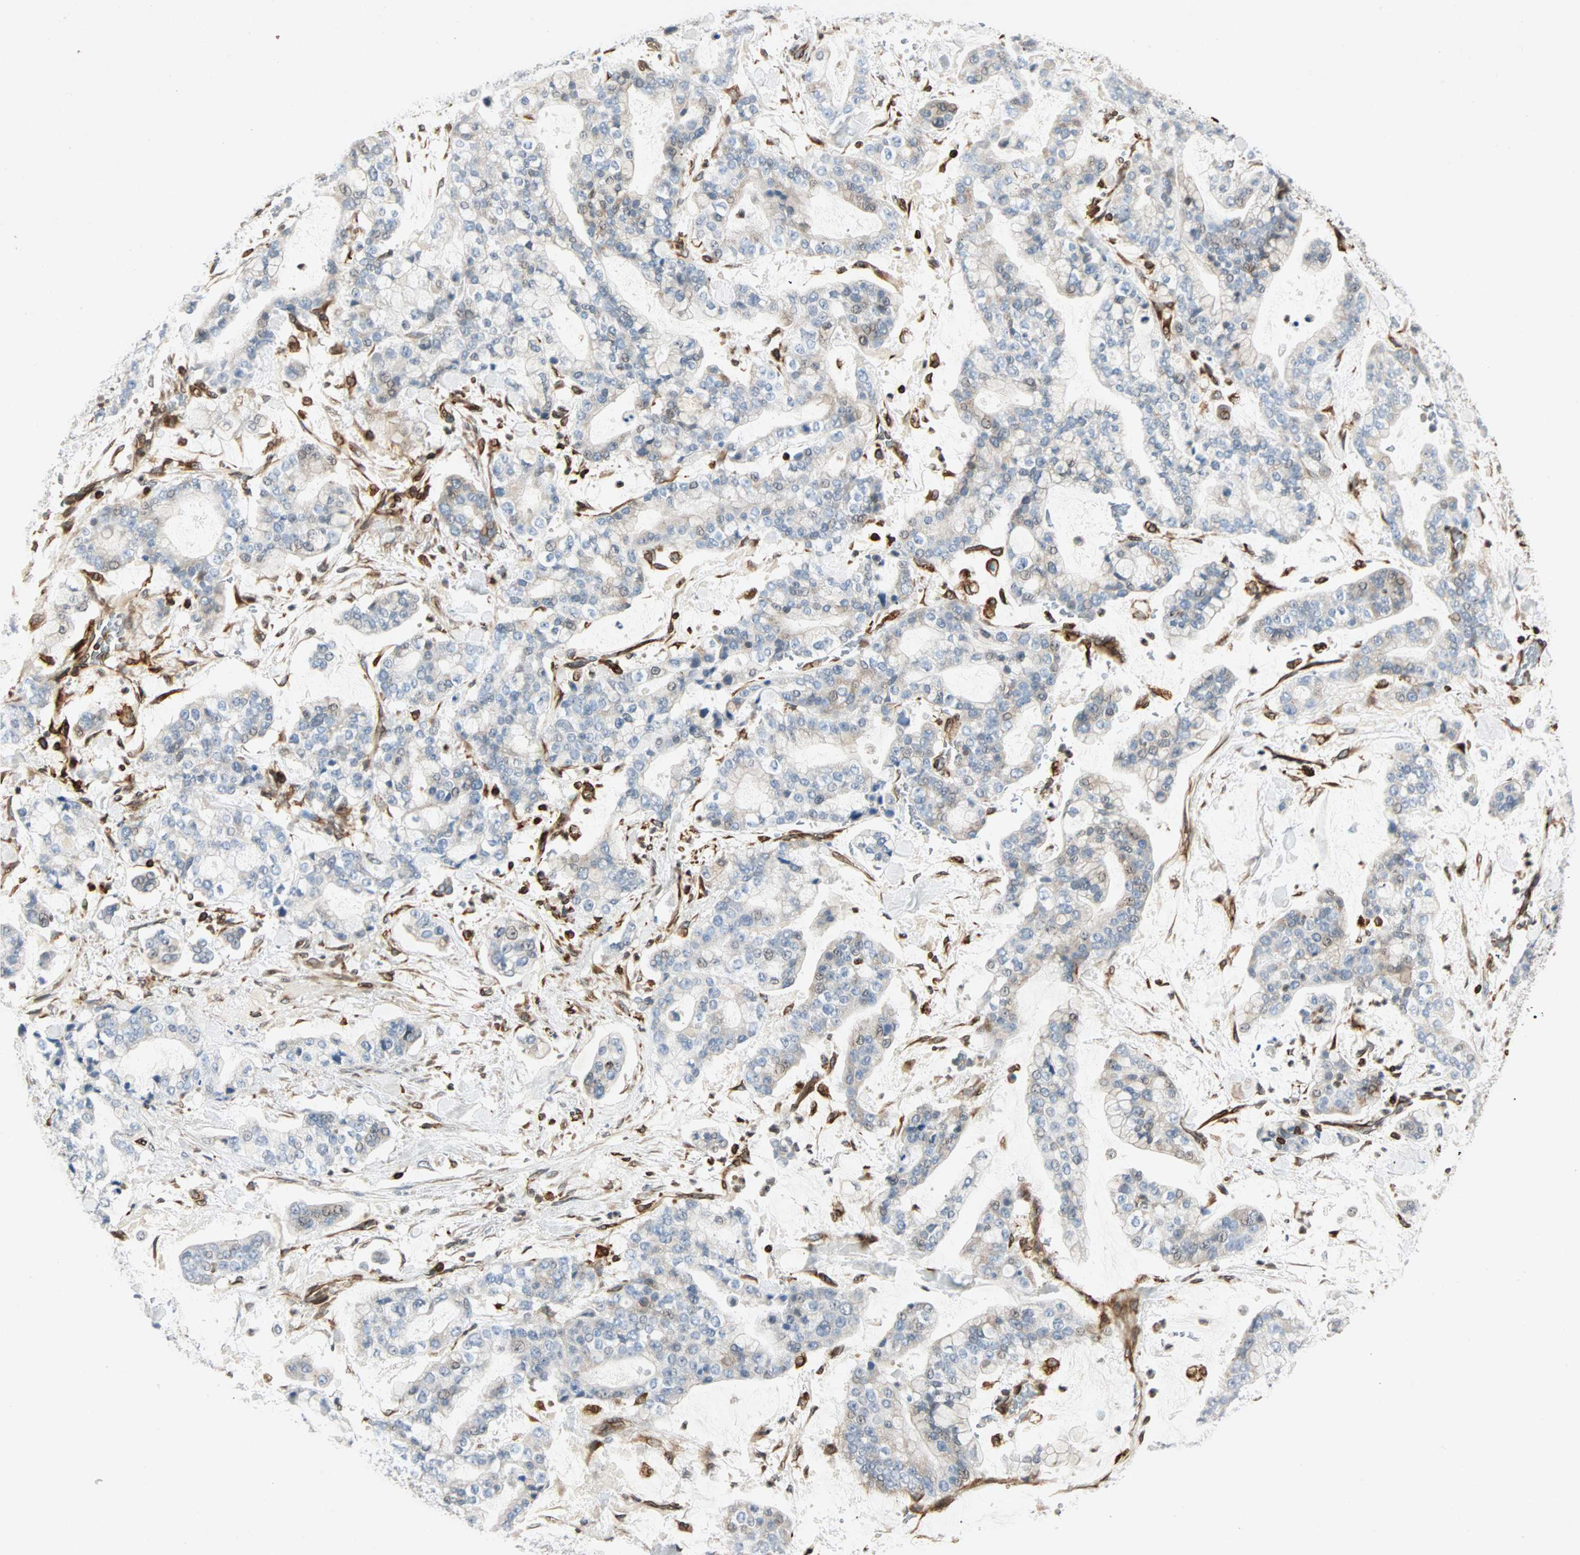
{"staining": {"intensity": "weak", "quantity": "<25%", "location": "cytoplasmic/membranous"}, "tissue": "stomach cancer", "cell_type": "Tumor cells", "image_type": "cancer", "snomed": [{"axis": "morphology", "description": "Normal tissue, NOS"}, {"axis": "morphology", "description": "Adenocarcinoma, NOS"}, {"axis": "topography", "description": "Stomach, upper"}, {"axis": "topography", "description": "Stomach"}], "caption": "Human adenocarcinoma (stomach) stained for a protein using IHC exhibits no positivity in tumor cells.", "gene": "TAPBP", "patient": {"sex": "male", "age": 76}}